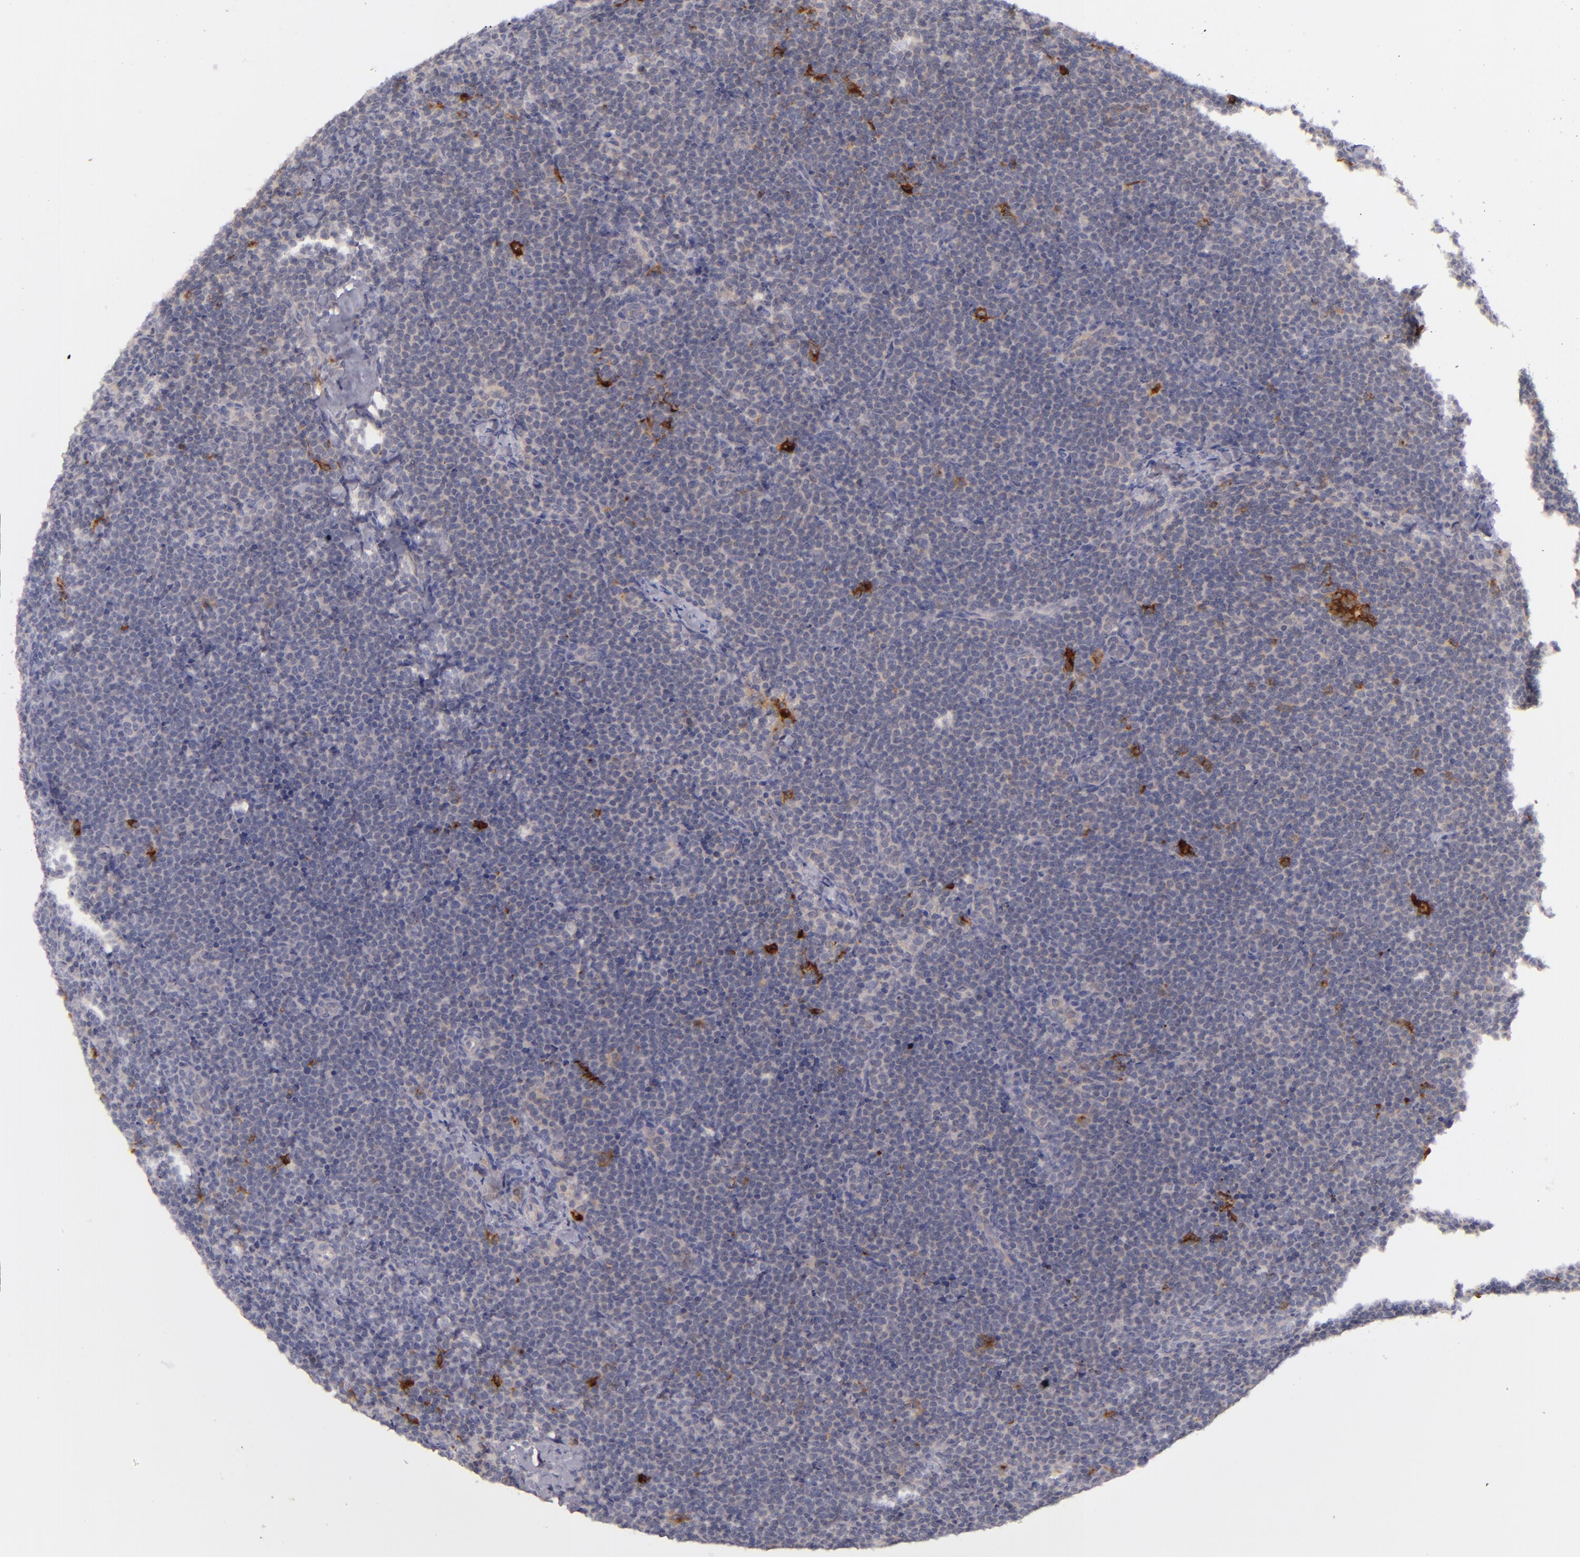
{"staining": {"intensity": "strong", "quantity": "<25%", "location": "cytoplasmic/membranous"}, "tissue": "lymphoma", "cell_type": "Tumor cells", "image_type": "cancer", "snomed": [{"axis": "morphology", "description": "Malignant lymphoma, non-Hodgkin's type, High grade"}, {"axis": "topography", "description": "Lymph node"}], "caption": "This image displays IHC staining of human high-grade malignant lymphoma, non-Hodgkin's type, with medium strong cytoplasmic/membranous staining in approximately <25% of tumor cells.", "gene": "CD83", "patient": {"sex": "female", "age": 58}}